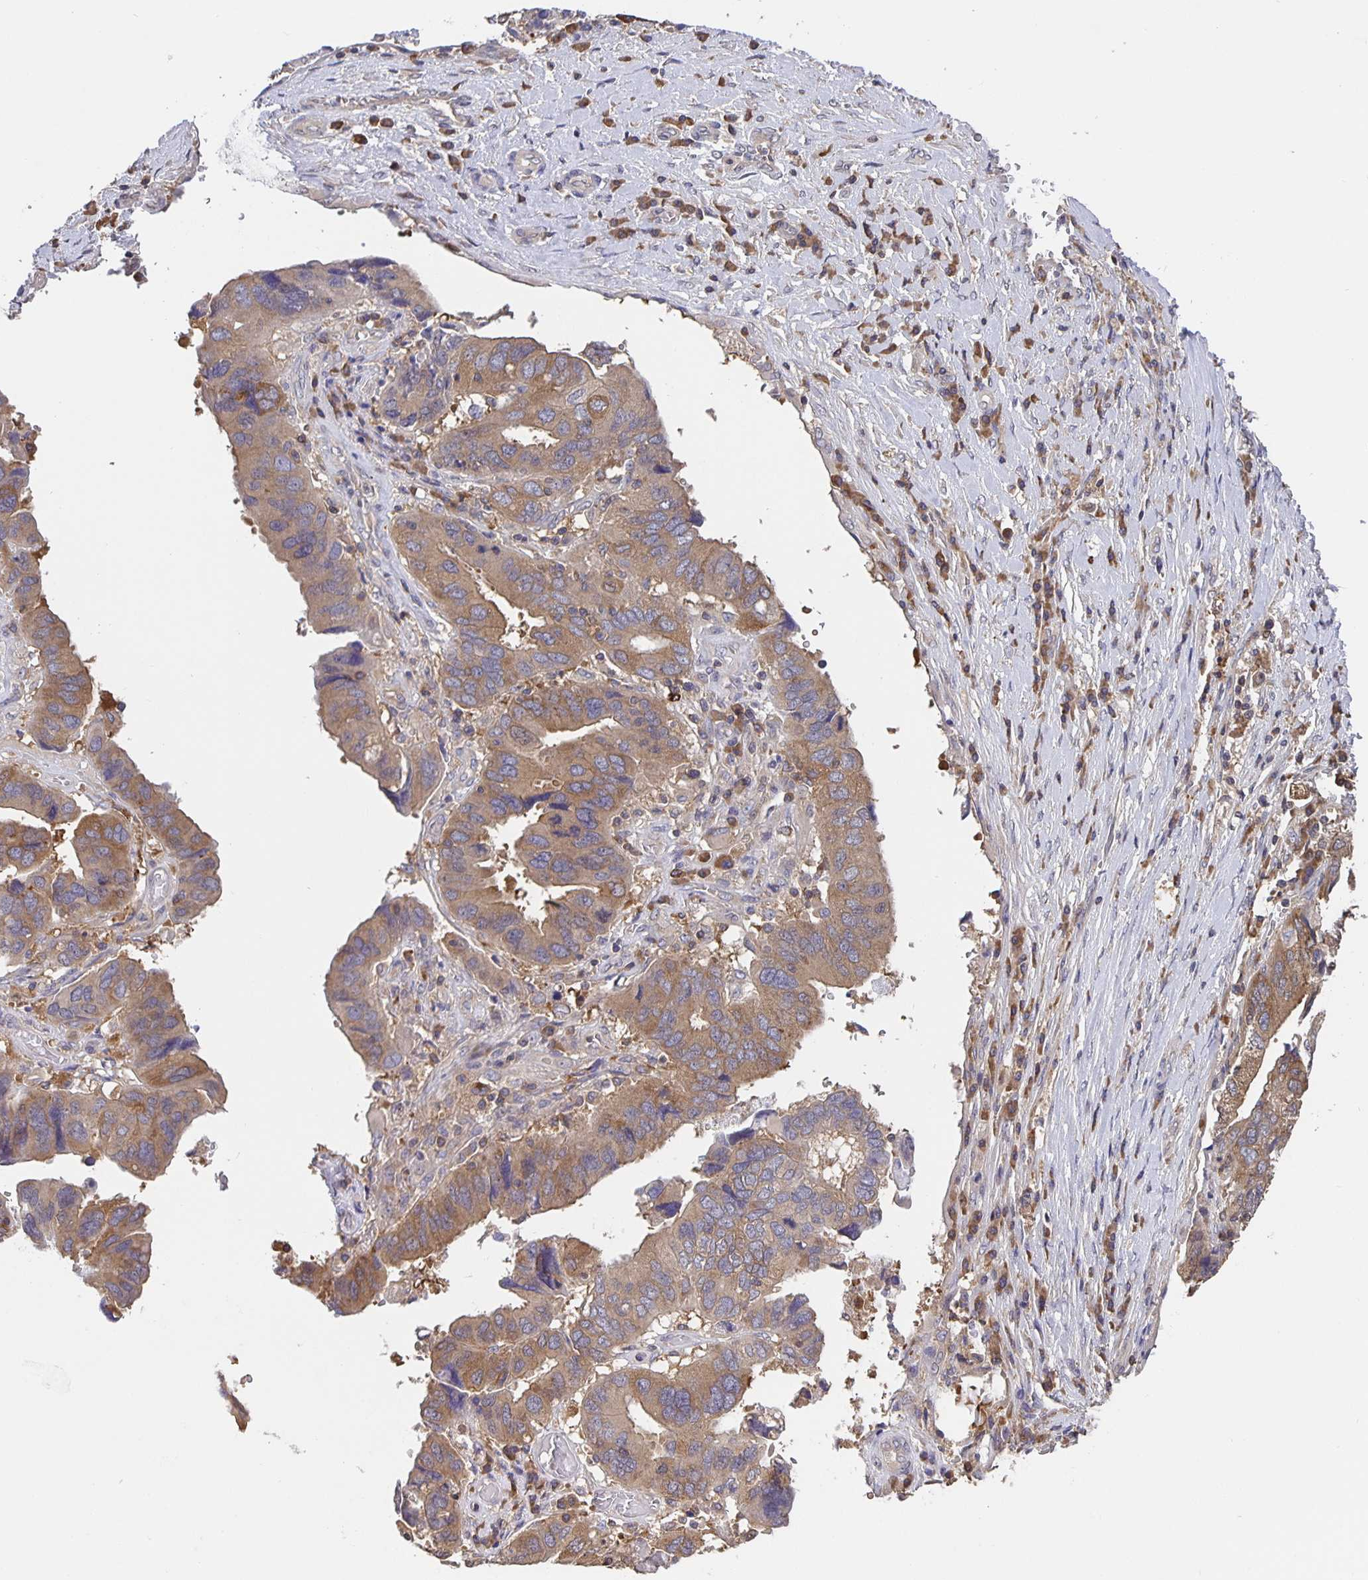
{"staining": {"intensity": "moderate", "quantity": ">75%", "location": "cytoplasmic/membranous"}, "tissue": "ovarian cancer", "cell_type": "Tumor cells", "image_type": "cancer", "snomed": [{"axis": "morphology", "description": "Cystadenocarcinoma, serous, NOS"}, {"axis": "topography", "description": "Ovary"}], "caption": "A medium amount of moderate cytoplasmic/membranous expression is present in about >75% of tumor cells in ovarian serous cystadenocarcinoma tissue.", "gene": "FEM1C", "patient": {"sex": "female", "age": 79}}